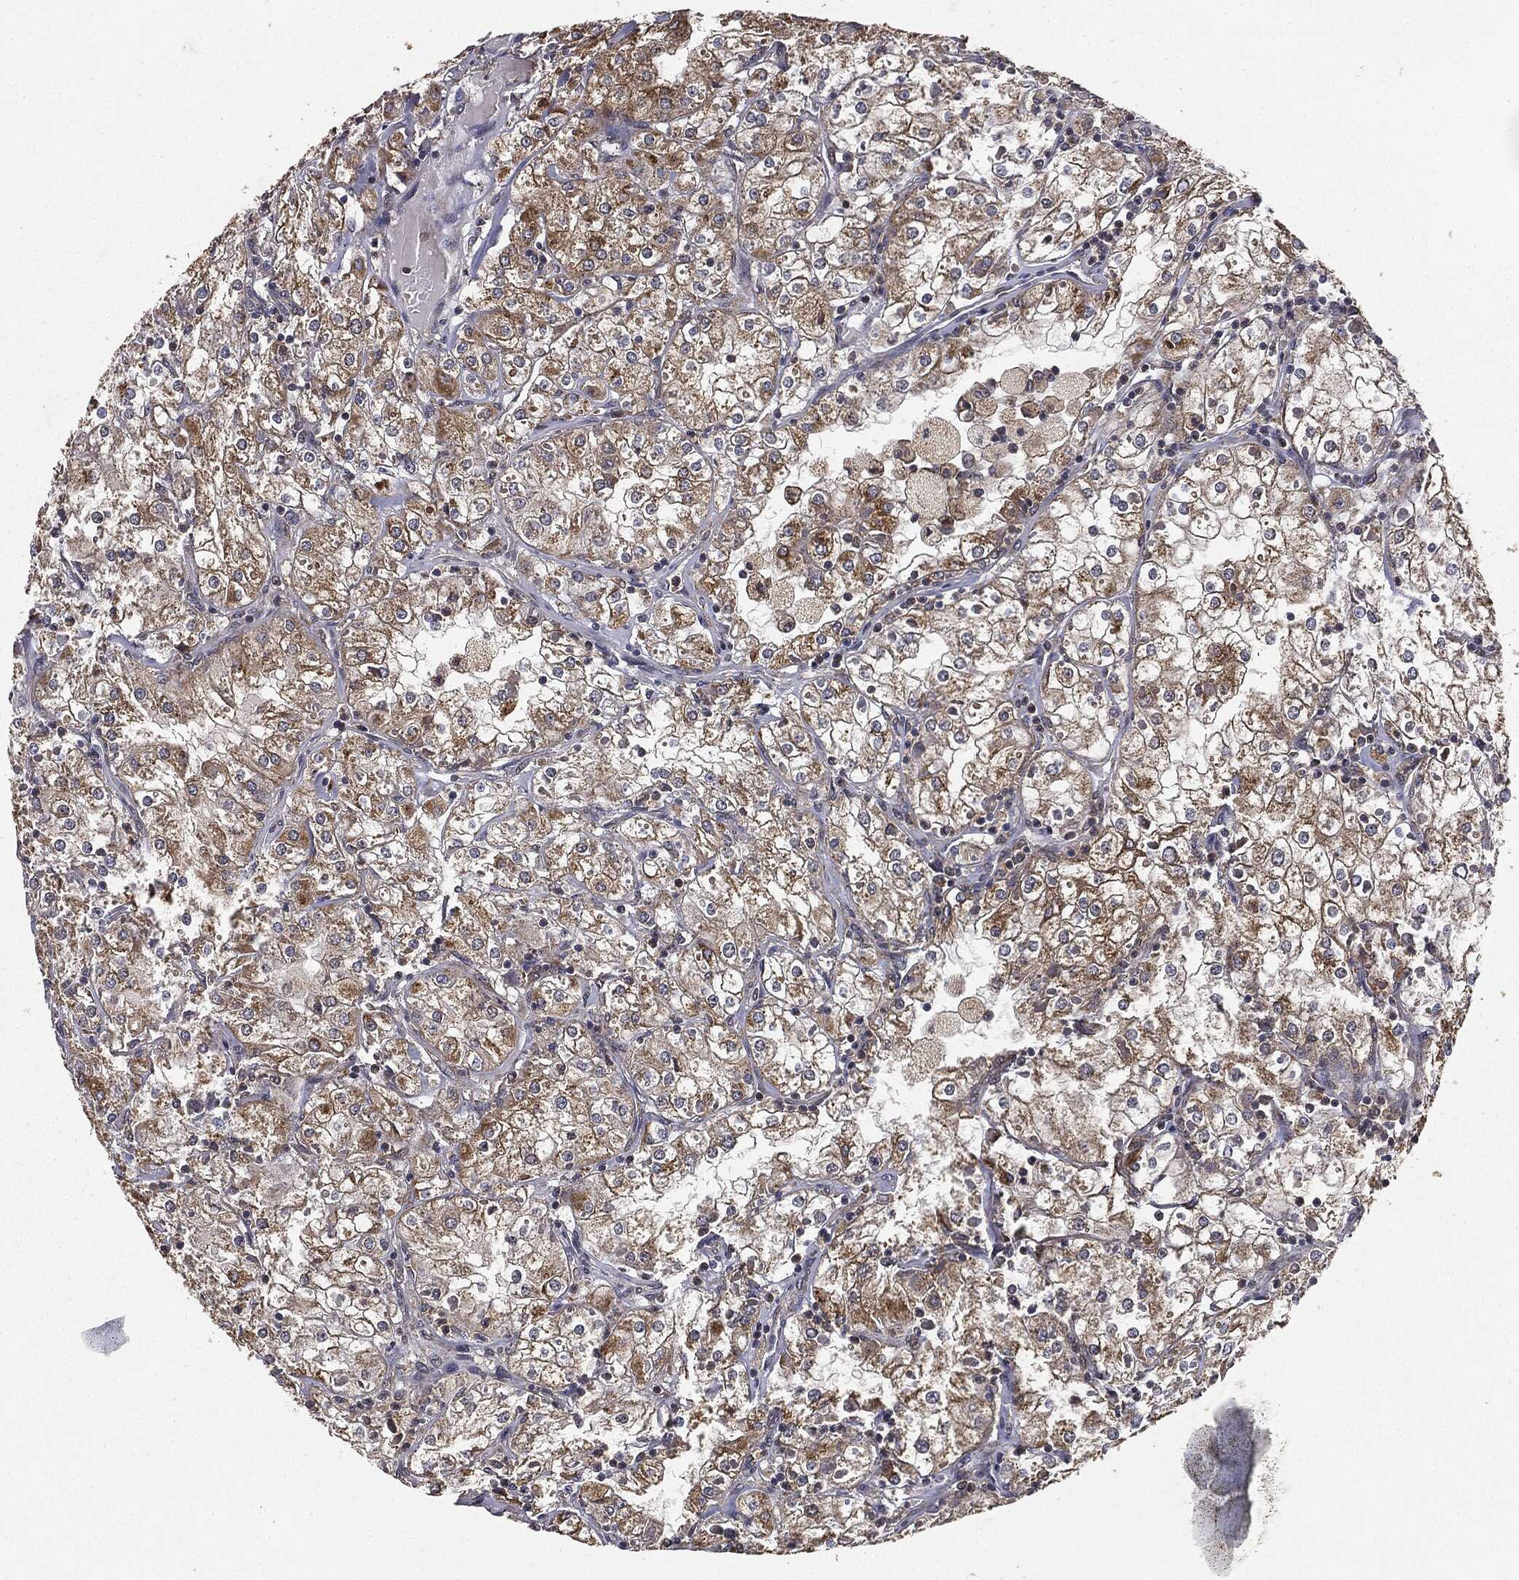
{"staining": {"intensity": "moderate", "quantity": "25%-75%", "location": "cytoplasmic/membranous"}, "tissue": "renal cancer", "cell_type": "Tumor cells", "image_type": "cancer", "snomed": [{"axis": "morphology", "description": "Adenocarcinoma, NOS"}, {"axis": "topography", "description": "Kidney"}], "caption": "Moderate cytoplasmic/membranous positivity for a protein is identified in approximately 25%-75% of tumor cells of adenocarcinoma (renal) using IHC.", "gene": "MIER2", "patient": {"sex": "male", "age": 77}}